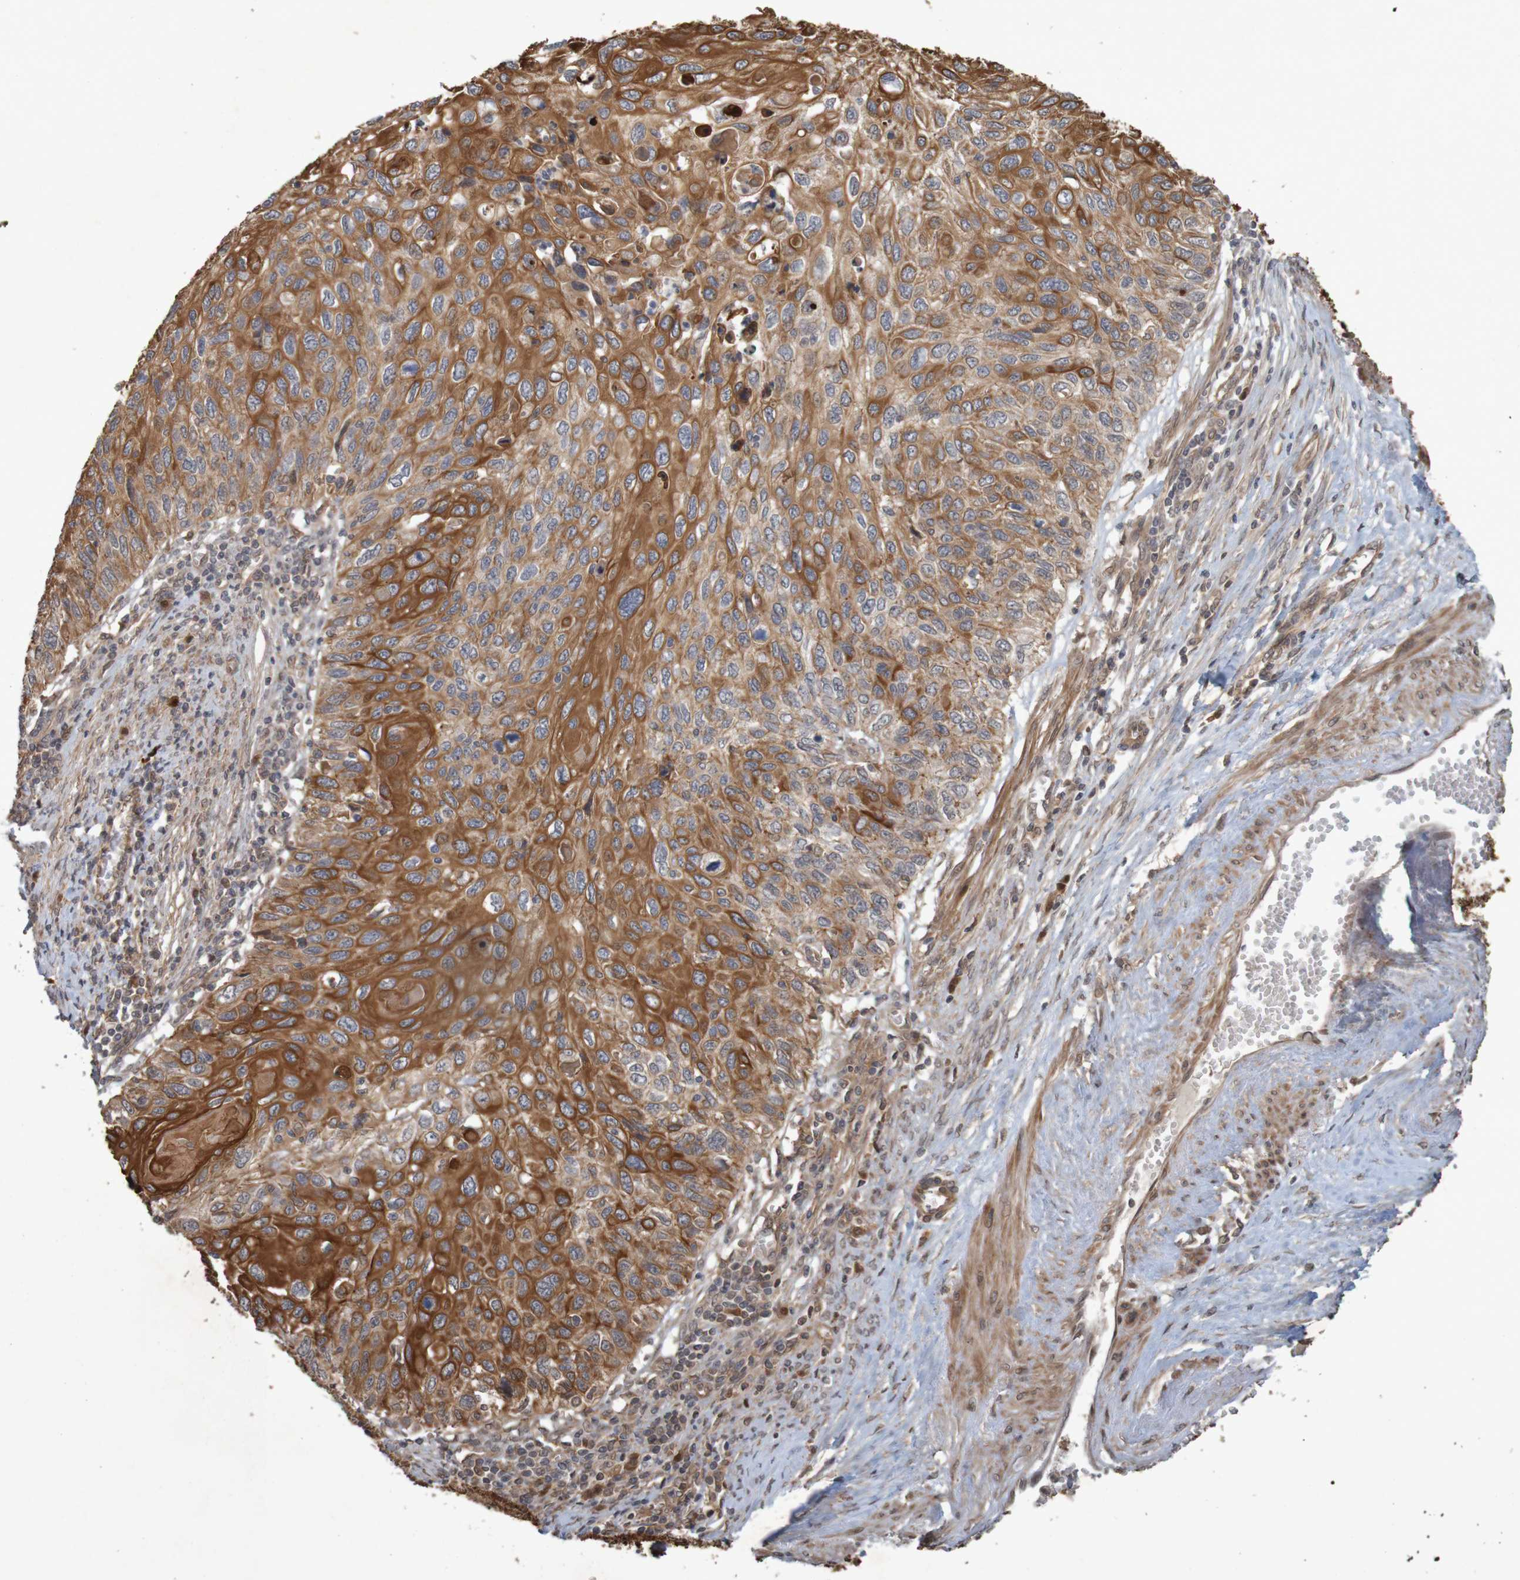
{"staining": {"intensity": "strong", "quantity": ">75%", "location": "cytoplasmic/membranous"}, "tissue": "cervical cancer", "cell_type": "Tumor cells", "image_type": "cancer", "snomed": [{"axis": "morphology", "description": "Squamous cell carcinoma, NOS"}, {"axis": "topography", "description": "Cervix"}], "caption": "This is an image of immunohistochemistry (IHC) staining of cervical cancer, which shows strong staining in the cytoplasmic/membranous of tumor cells.", "gene": "ARHGEF11", "patient": {"sex": "female", "age": 70}}